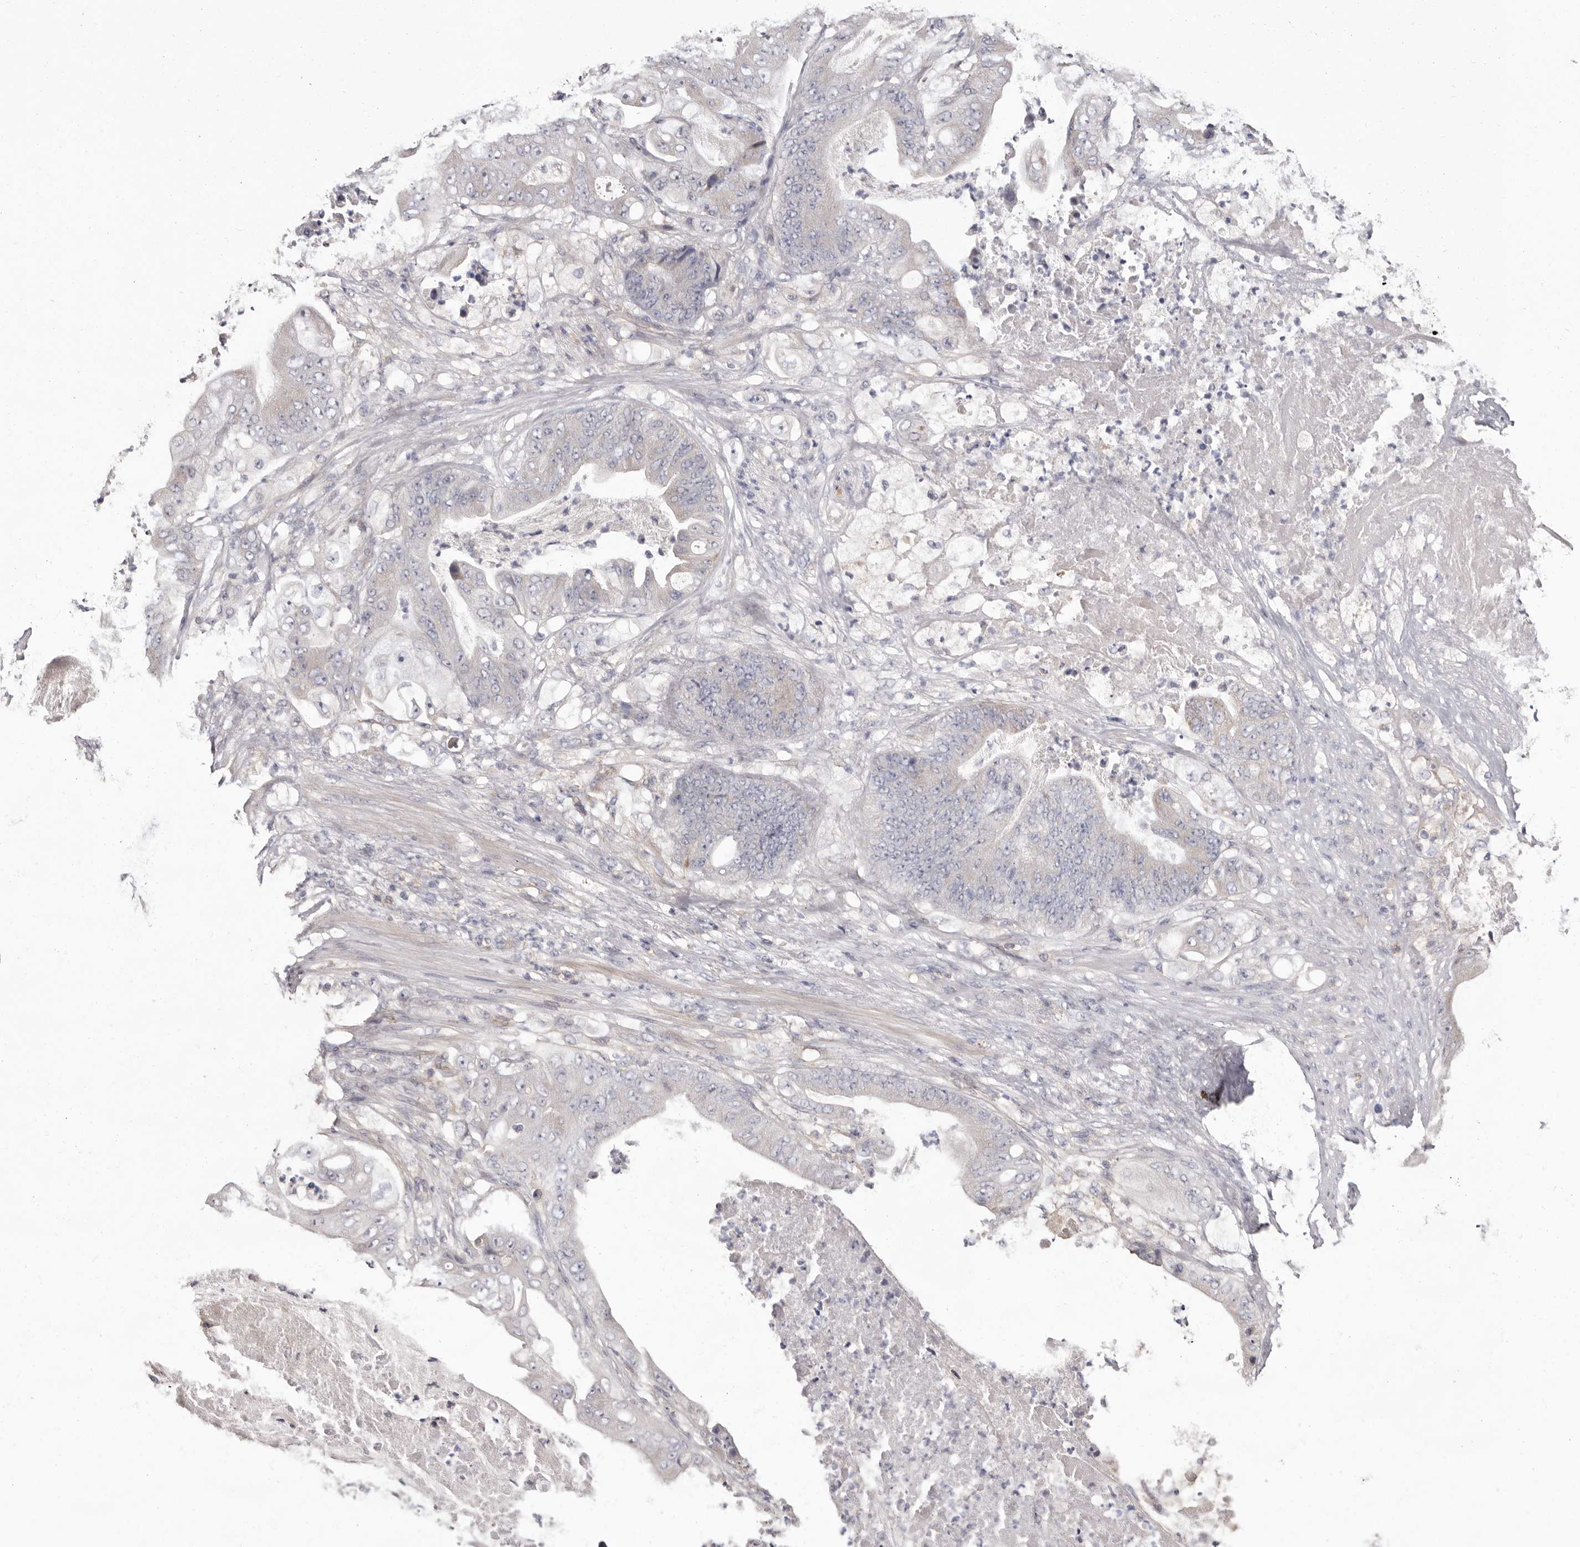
{"staining": {"intensity": "negative", "quantity": "none", "location": "none"}, "tissue": "stomach cancer", "cell_type": "Tumor cells", "image_type": "cancer", "snomed": [{"axis": "morphology", "description": "Adenocarcinoma, NOS"}, {"axis": "topography", "description": "Stomach"}], "caption": "An image of adenocarcinoma (stomach) stained for a protein reveals no brown staining in tumor cells. The staining was performed using DAB to visualize the protein expression in brown, while the nuclei were stained in blue with hematoxylin (Magnification: 20x).", "gene": "MMACHC", "patient": {"sex": "female", "age": 73}}